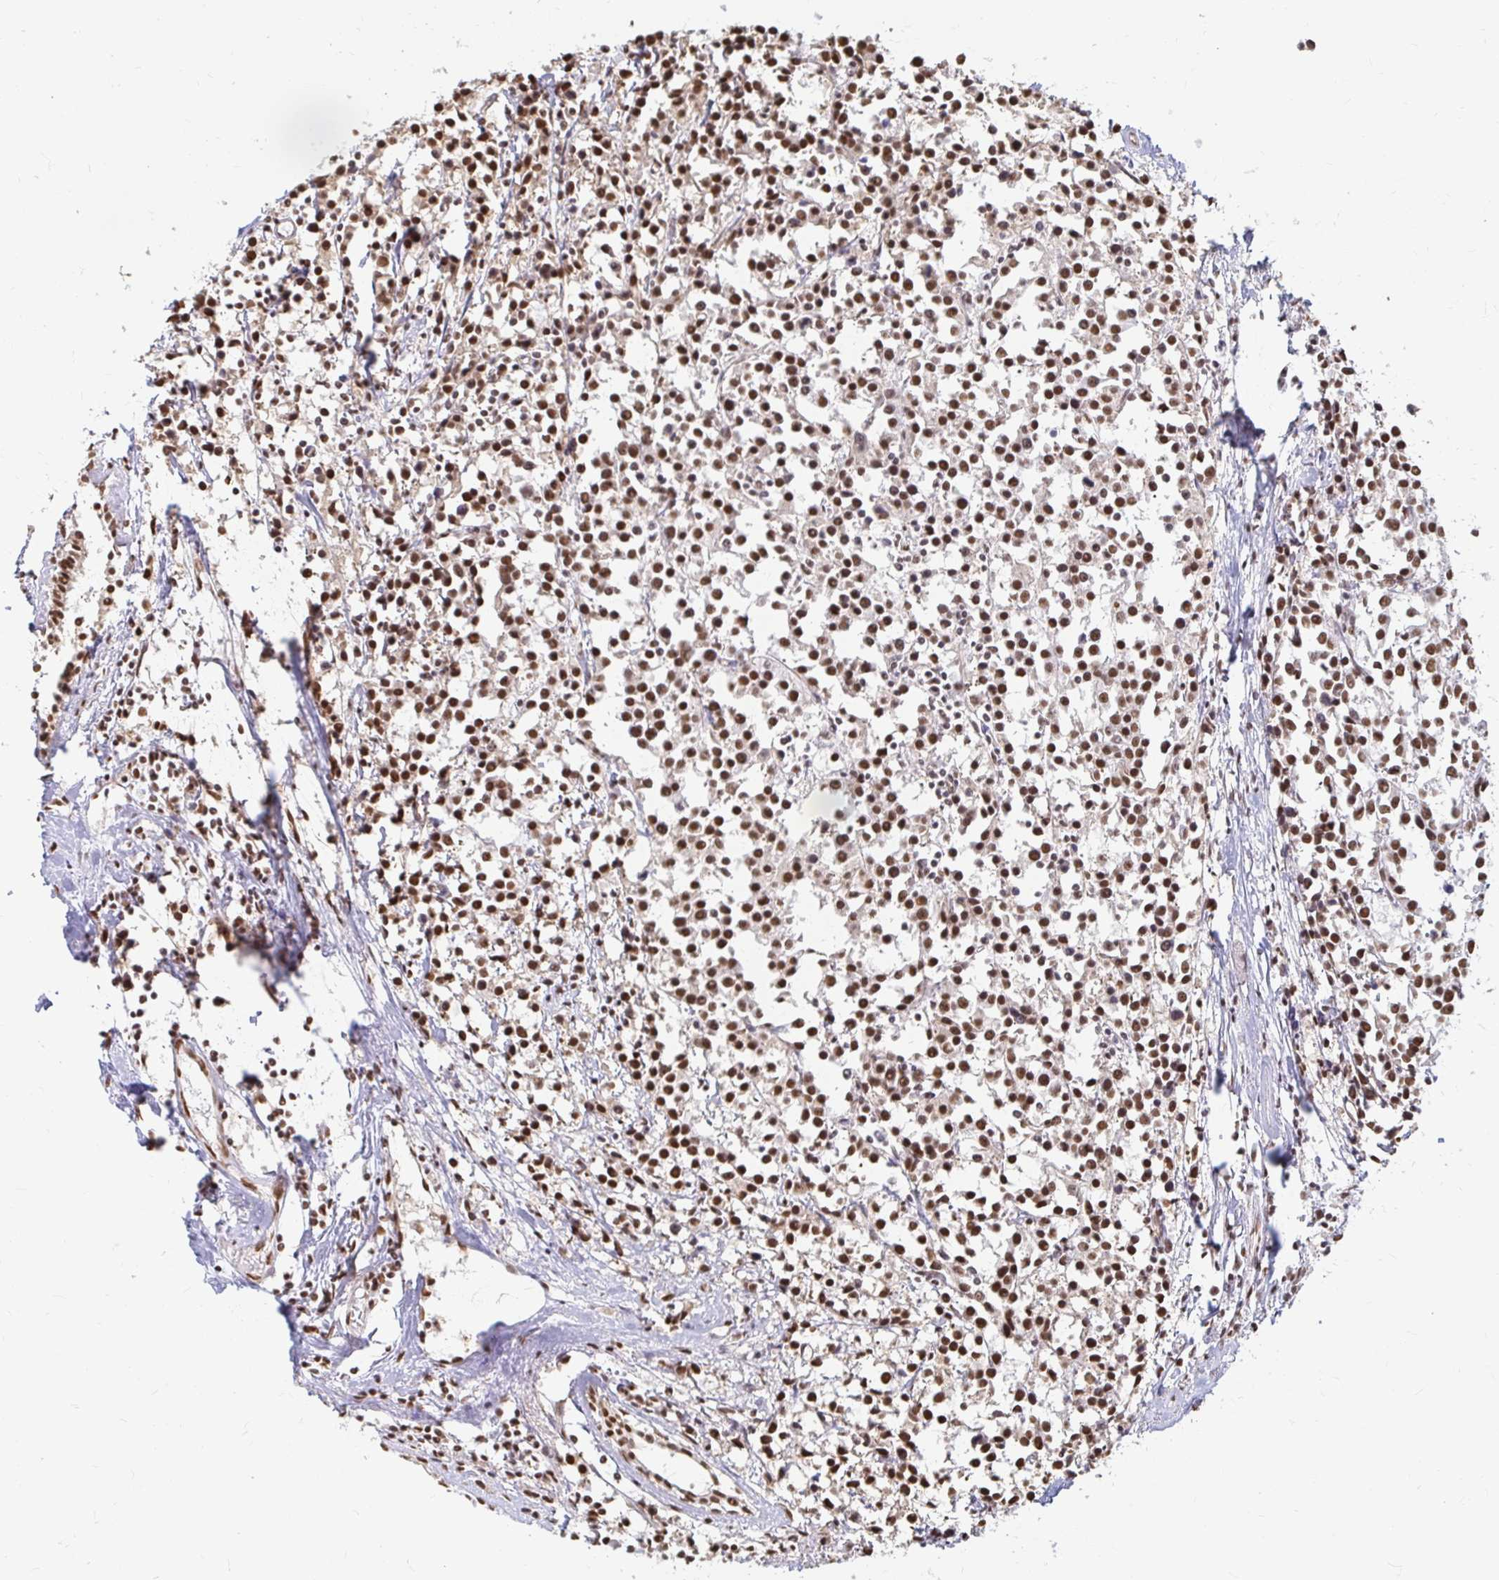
{"staining": {"intensity": "strong", "quantity": ">75%", "location": "nuclear"}, "tissue": "breast cancer", "cell_type": "Tumor cells", "image_type": "cancer", "snomed": [{"axis": "morphology", "description": "Duct carcinoma"}, {"axis": "topography", "description": "Breast"}], "caption": "This is a photomicrograph of immunohistochemistry (IHC) staining of invasive ductal carcinoma (breast), which shows strong positivity in the nuclear of tumor cells.", "gene": "HNRNPU", "patient": {"sex": "female", "age": 80}}